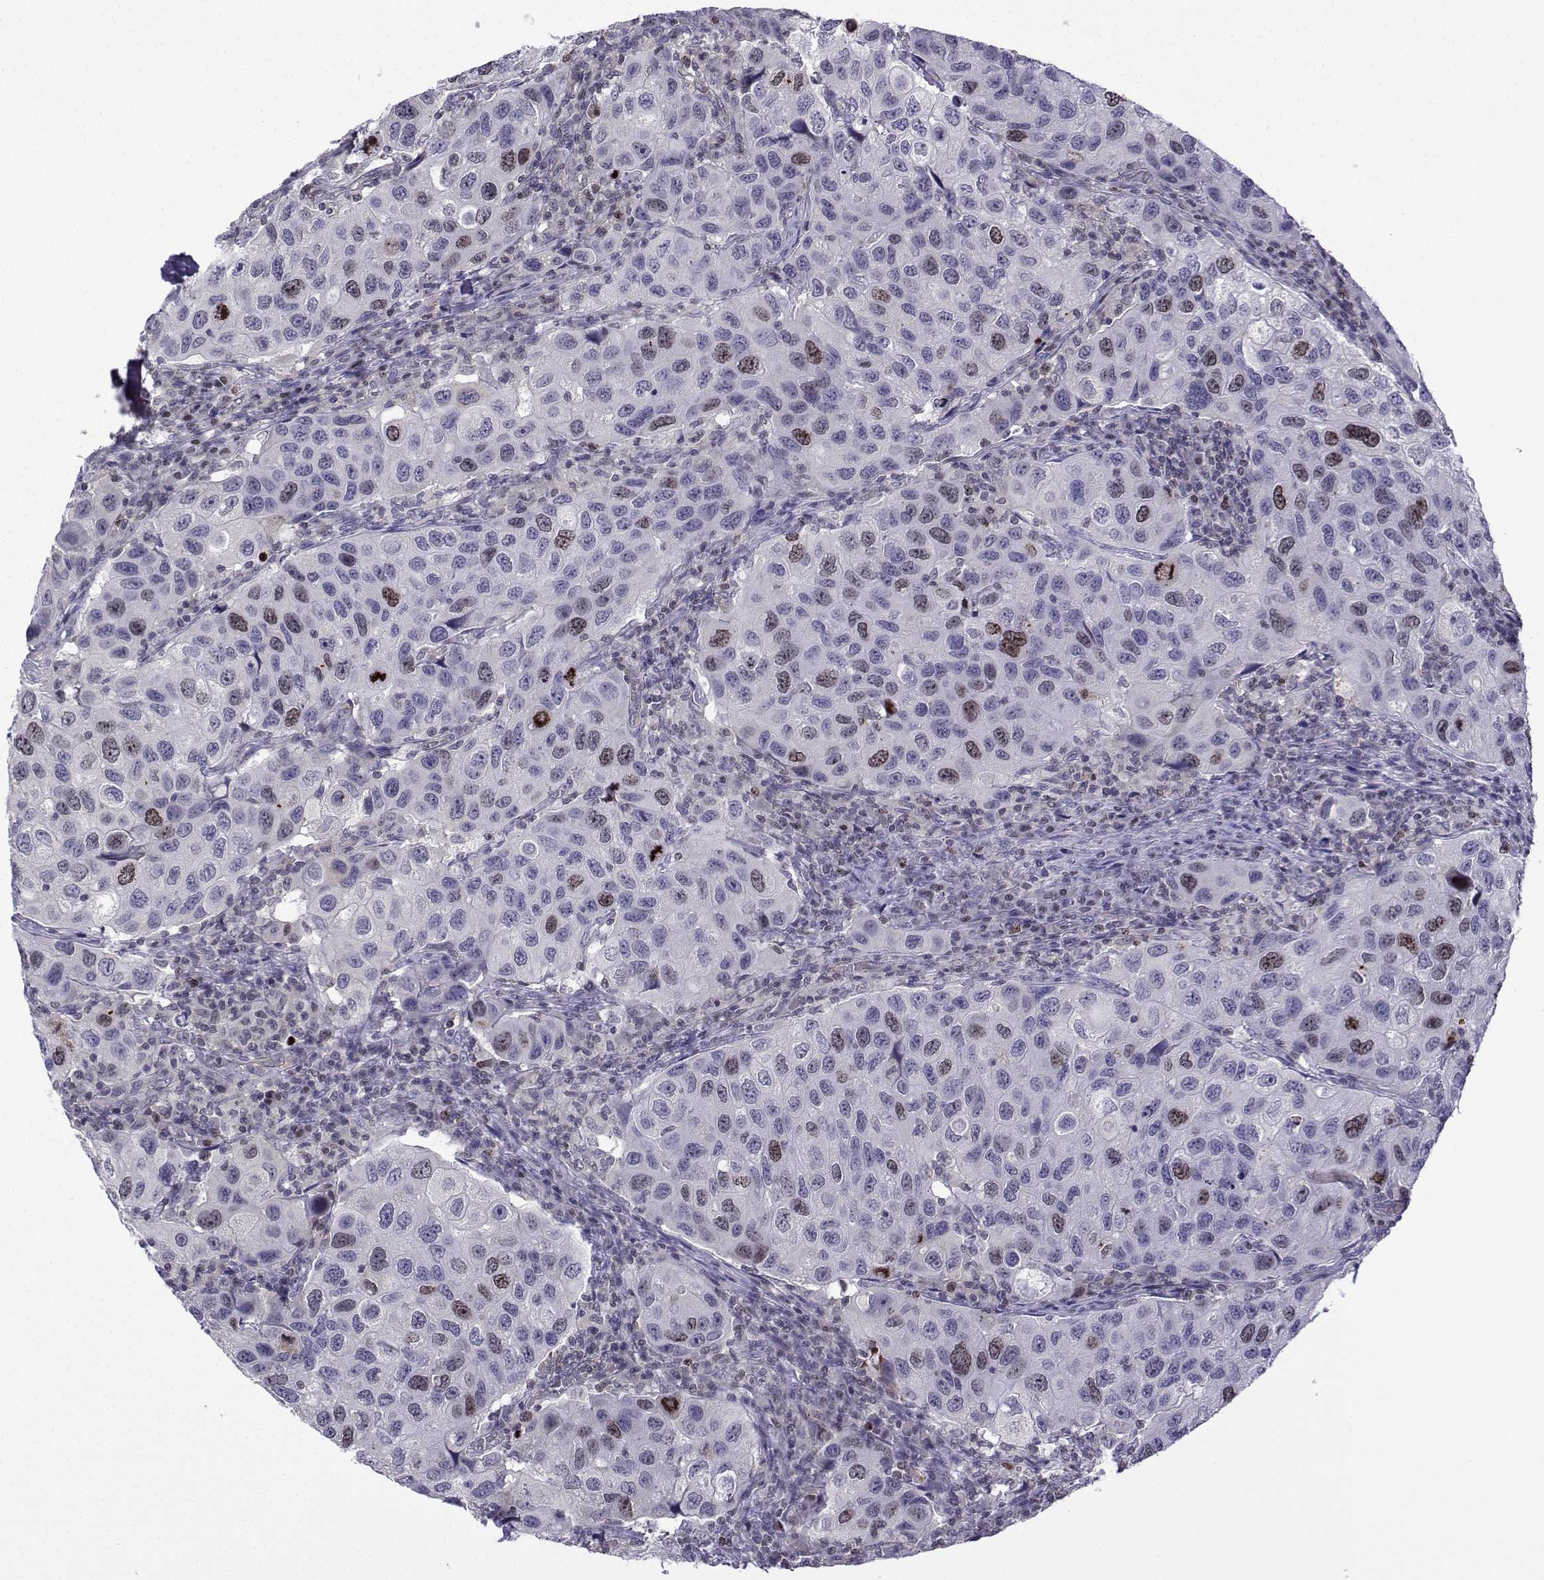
{"staining": {"intensity": "moderate", "quantity": "<25%", "location": "nuclear"}, "tissue": "urothelial cancer", "cell_type": "Tumor cells", "image_type": "cancer", "snomed": [{"axis": "morphology", "description": "Urothelial carcinoma, High grade"}, {"axis": "topography", "description": "Urinary bladder"}], "caption": "Immunohistochemistry (IHC) of high-grade urothelial carcinoma reveals low levels of moderate nuclear staining in approximately <25% of tumor cells.", "gene": "INCENP", "patient": {"sex": "male", "age": 79}}